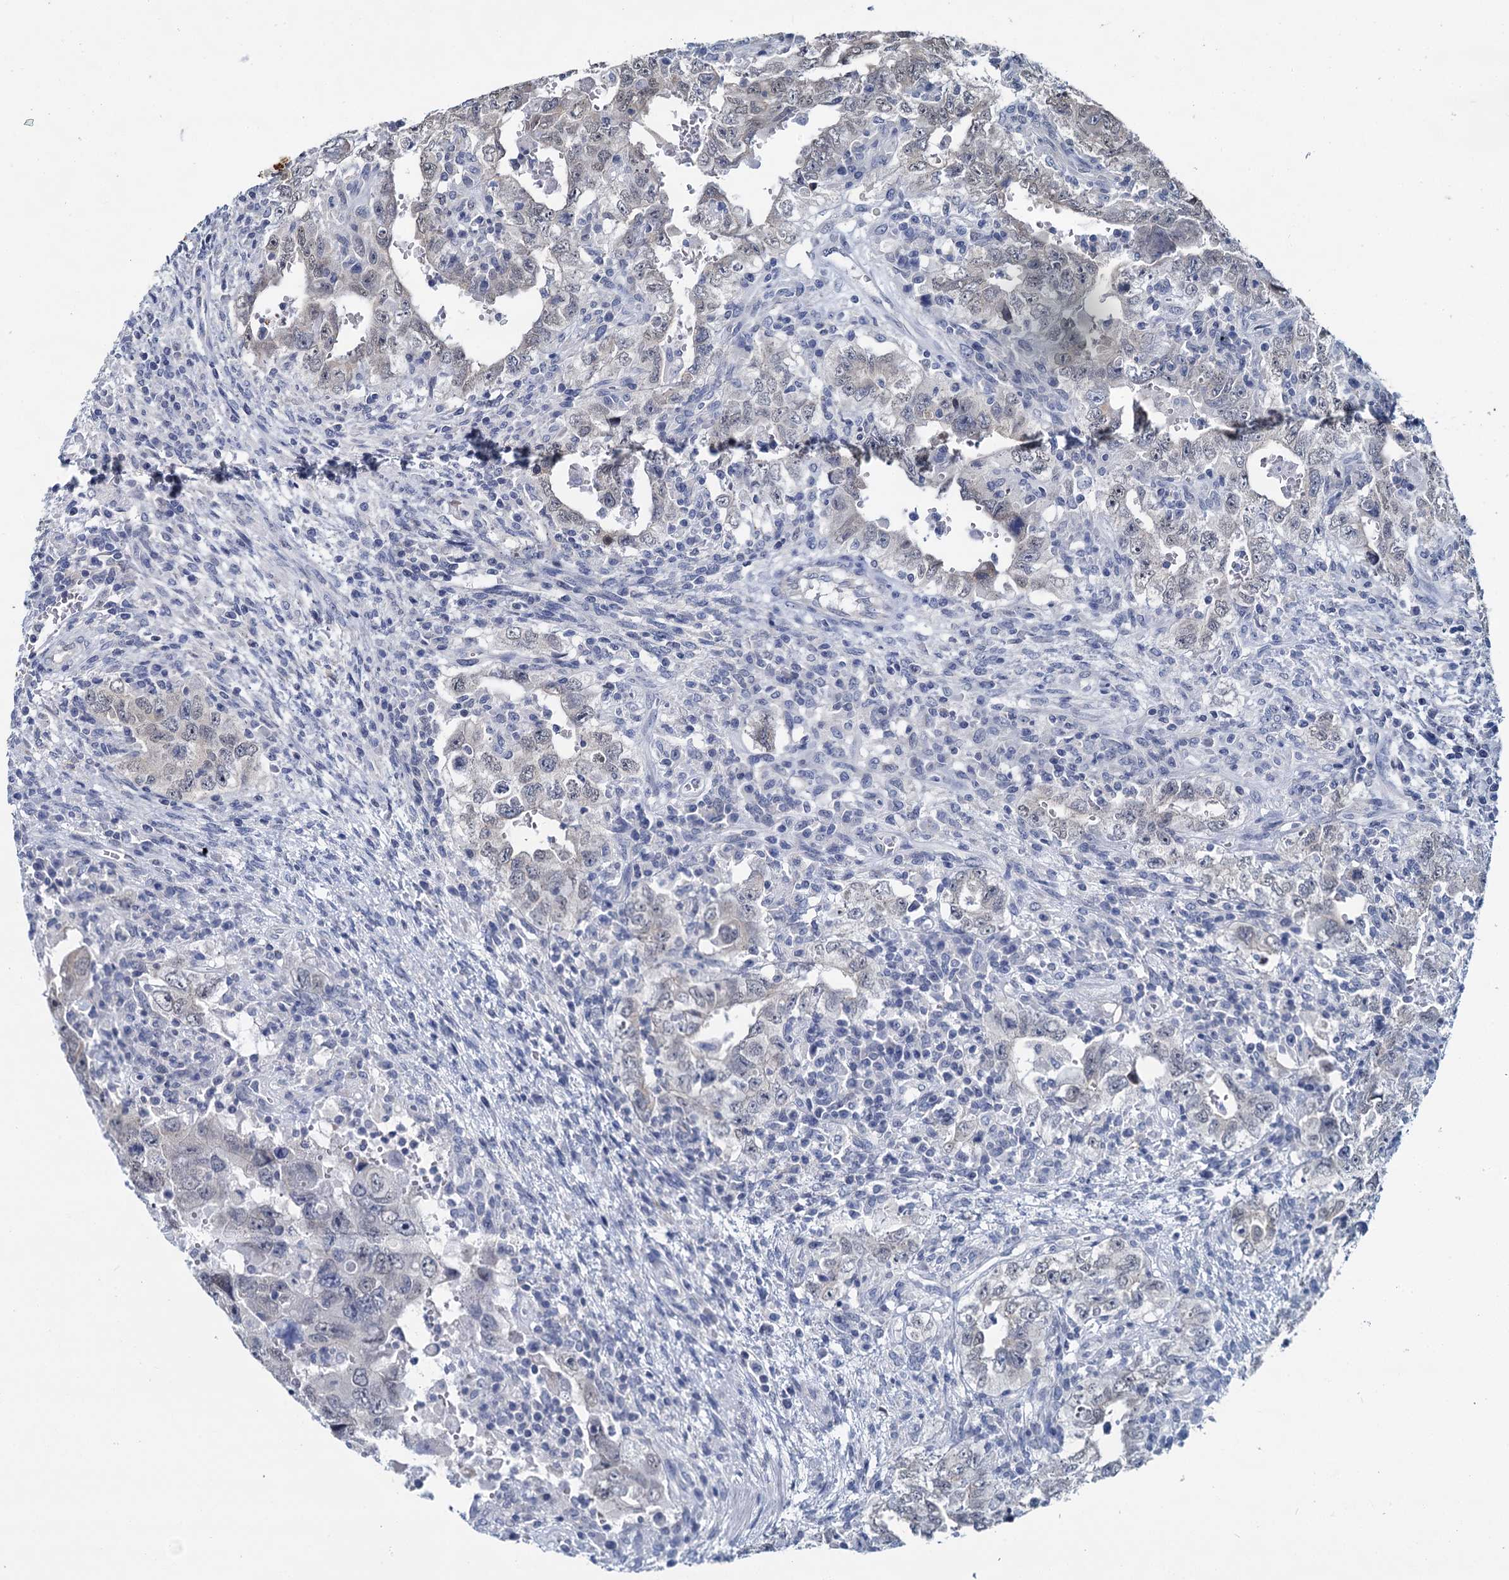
{"staining": {"intensity": "negative", "quantity": "none", "location": "none"}, "tissue": "testis cancer", "cell_type": "Tumor cells", "image_type": "cancer", "snomed": [{"axis": "morphology", "description": "Carcinoma, Embryonal, NOS"}, {"axis": "topography", "description": "Testis"}], "caption": "Photomicrograph shows no protein expression in tumor cells of testis cancer tissue.", "gene": "MIOX", "patient": {"sex": "male", "age": 26}}